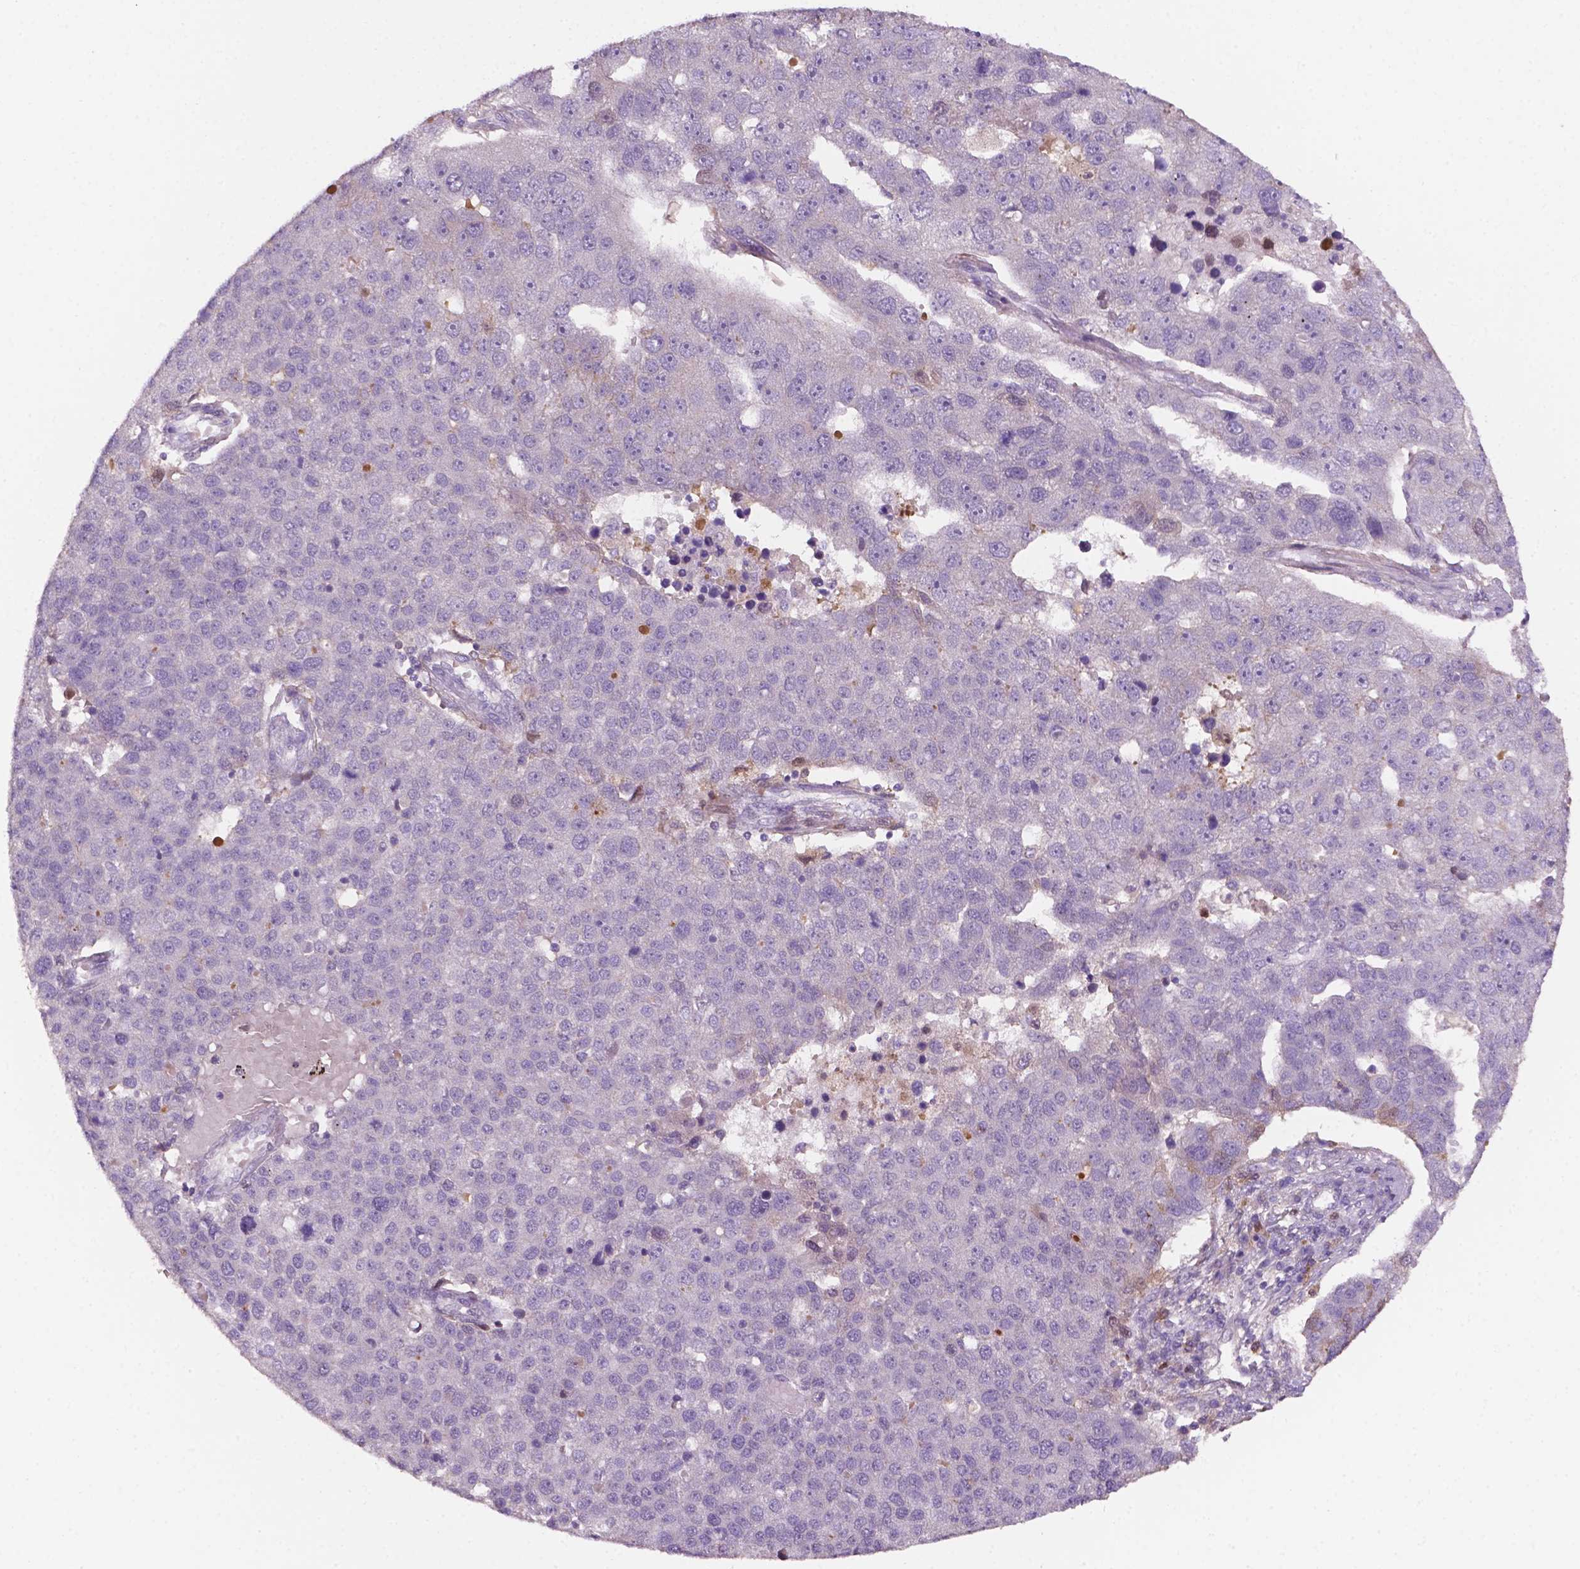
{"staining": {"intensity": "negative", "quantity": "none", "location": "none"}, "tissue": "pancreatic cancer", "cell_type": "Tumor cells", "image_type": "cancer", "snomed": [{"axis": "morphology", "description": "Adenocarcinoma, NOS"}, {"axis": "topography", "description": "Pancreas"}], "caption": "Micrograph shows no significant protein expression in tumor cells of pancreatic adenocarcinoma.", "gene": "FBLN1", "patient": {"sex": "female", "age": 61}}